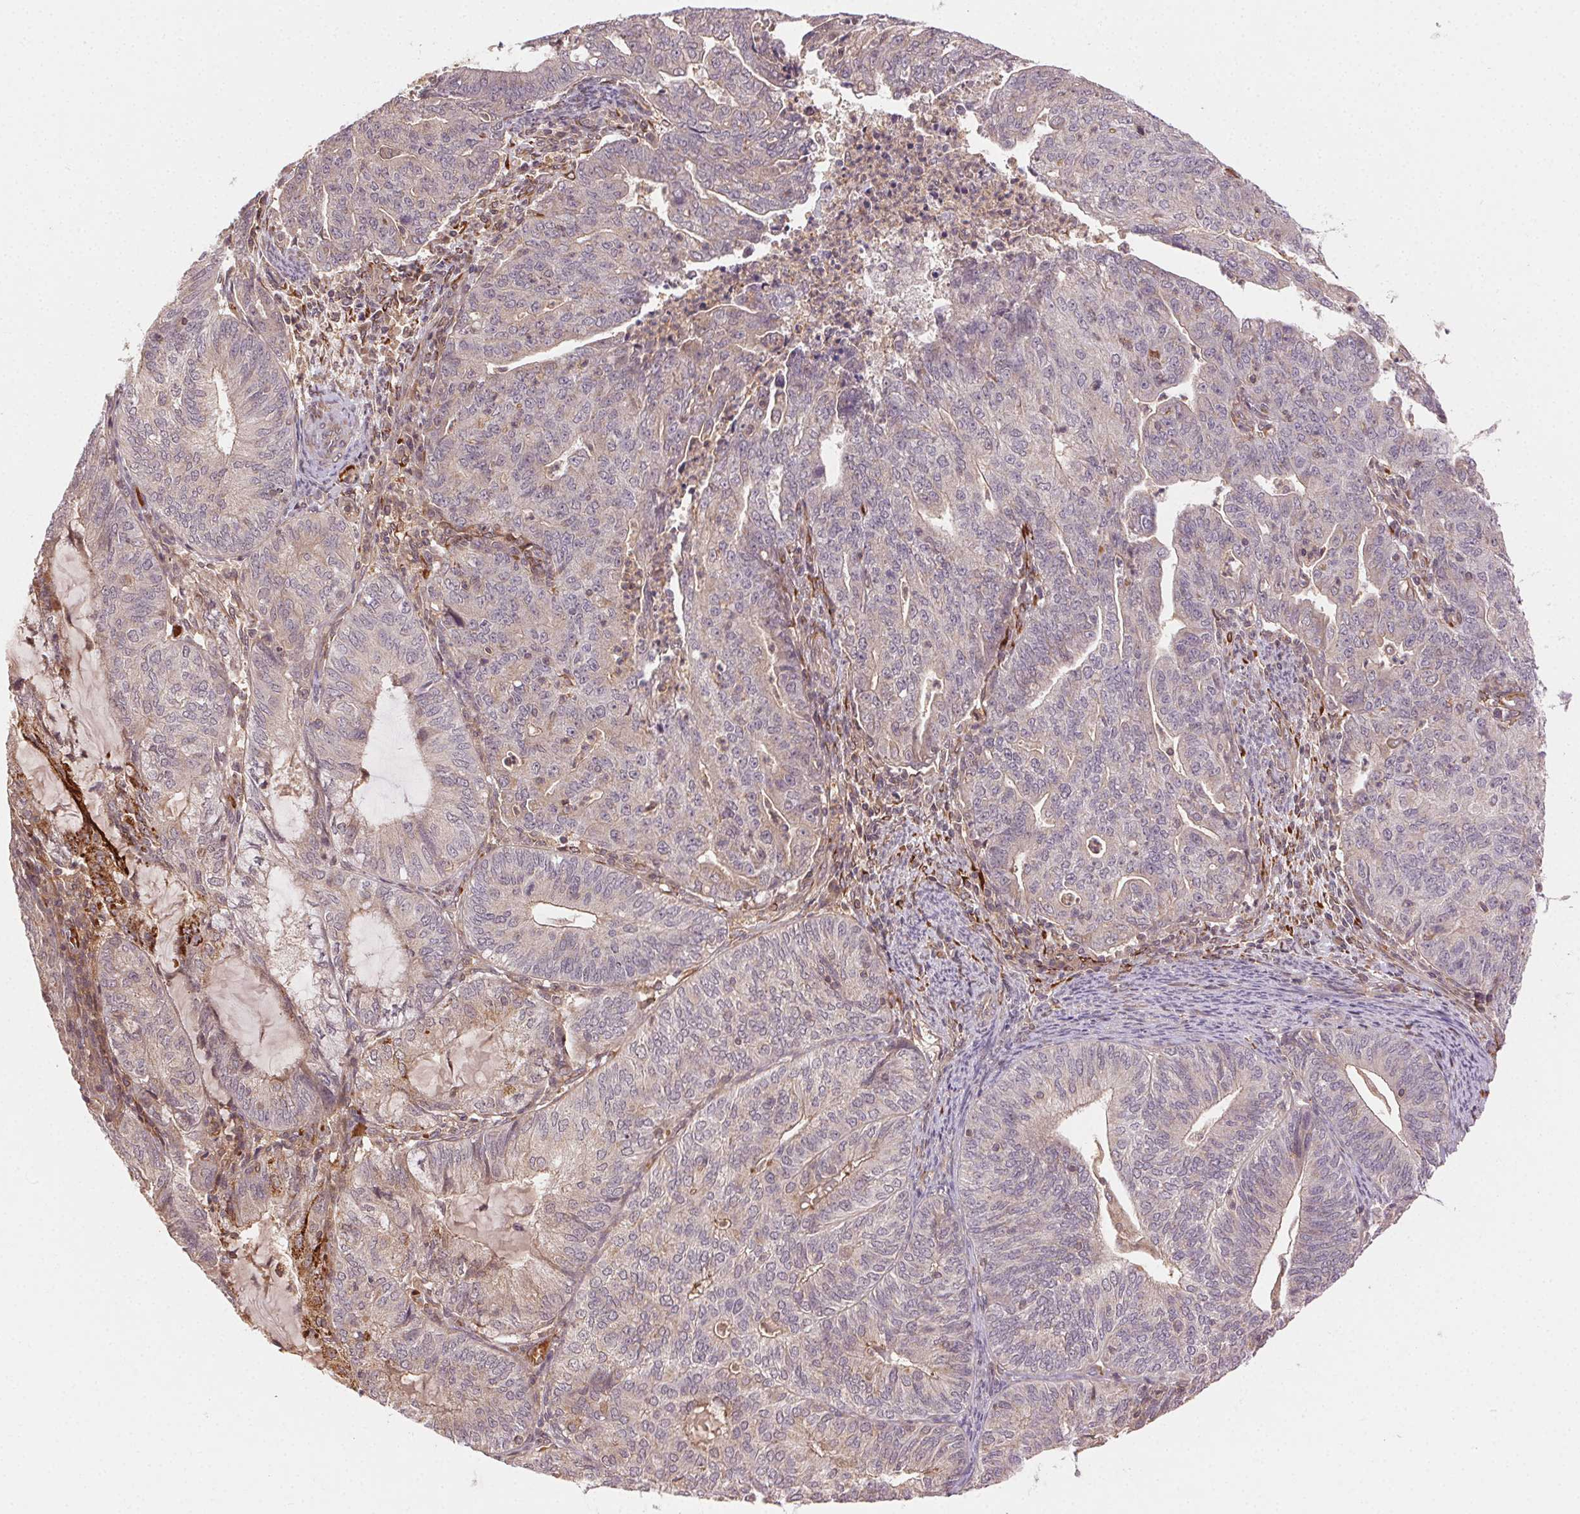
{"staining": {"intensity": "weak", "quantity": "<25%", "location": "cytoplasmic/membranous"}, "tissue": "endometrial cancer", "cell_type": "Tumor cells", "image_type": "cancer", "snomed": [{"axis": "morphology", "description": "Adenocarcinoma, NOS"}, {"axis": "topography", "description": "Endometrium"}], "caption": "Immunohistochemical staining of human endometrial cancer demonstrates no significant positivity in tumor cells.", "gene": "KLHL15", "patient": {"sex": "female", "age": 82}}